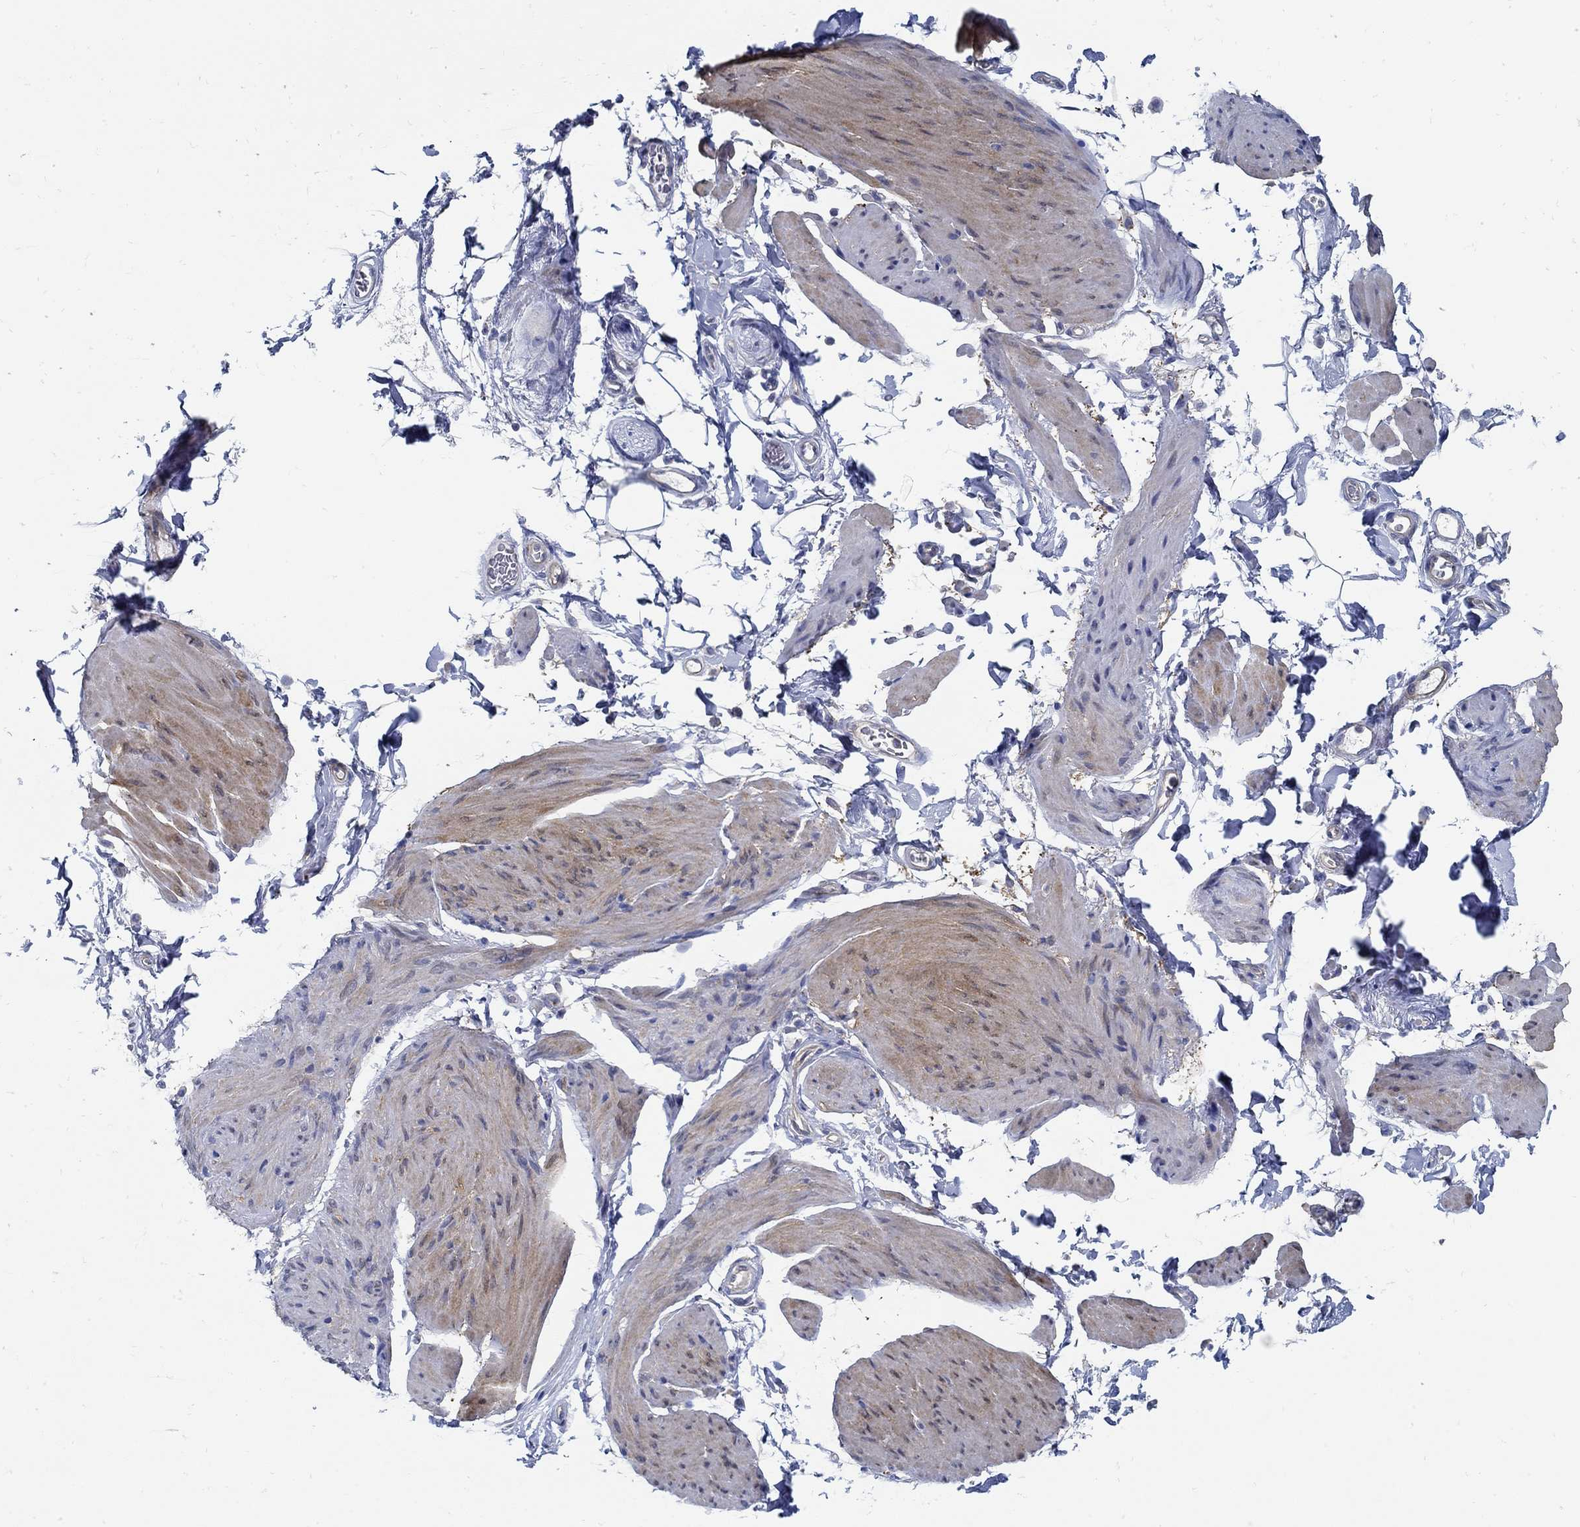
{"staining": {"intensity": "negative", "quantity": "none", "location": "none"}, "tissue": "smooth muscle", "cell_type": "Smooth muscle cells", "image_type": "normal", "snomed": [{"axis": "morphology", "description": "Normal tissue, NOS"}, {"axis": "topography", "description": "Adipose tissue"}, {"axis": "topography", "description": "Smooth muscle"}, {"axis": "topography", "description": "Peripheral nerve tissue"}], "caption": "Immunohistochemistry of normal human smooth muscle reveals no positivity in smooth muscle cells.", "gene": "C15orf39", "patient": {"sex": "male", "age": 83}}